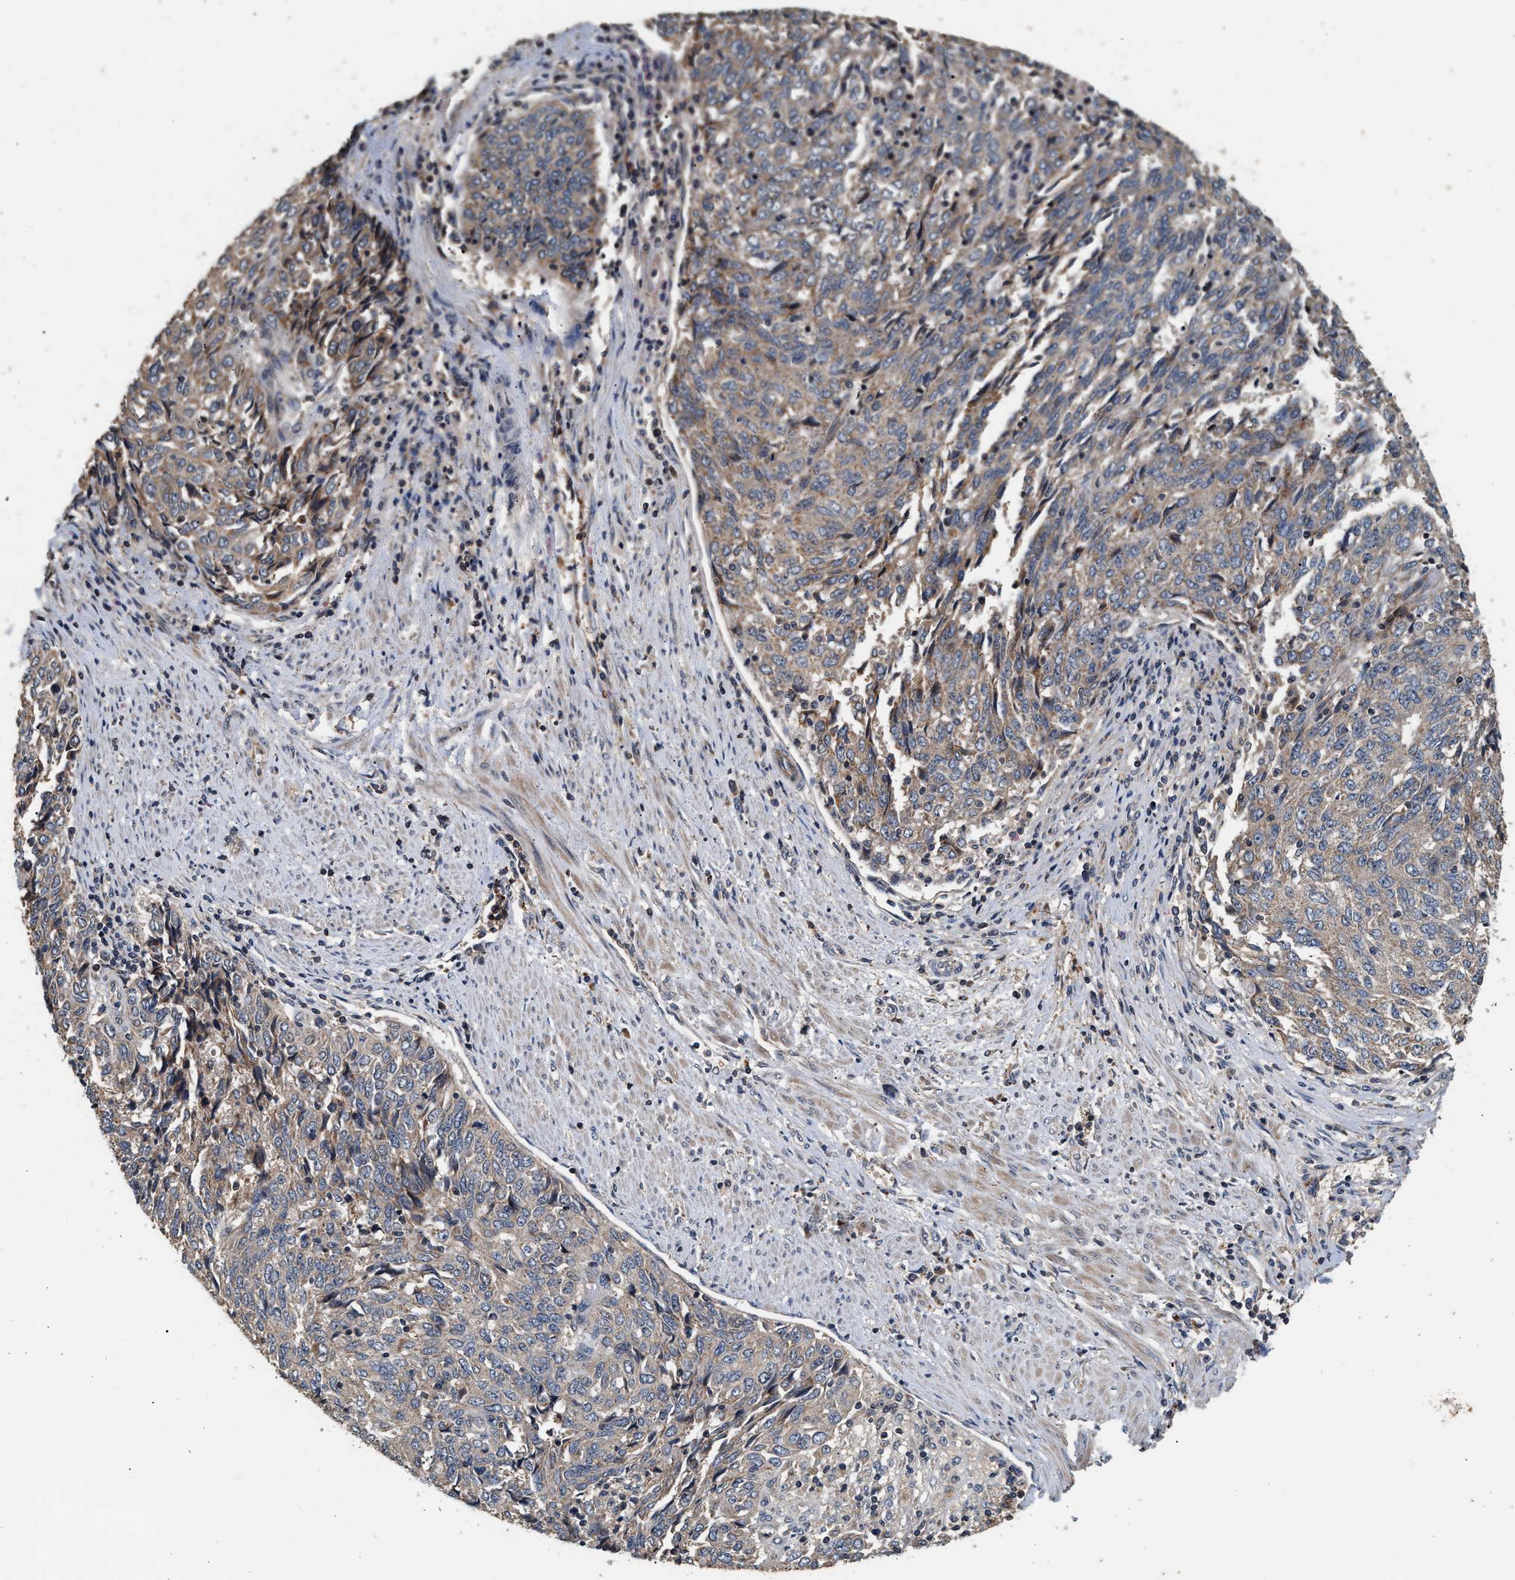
{"staining": {"intensity": "weak", "quantity": ">75%", "location": "cytoplasmic/membranous"}, "tissue": "endometrial cancer", "cell_type": "Tumor cells", "image_type": "cancer", "snomed": [{"axis": "morphology", "description": "Adenocarcinoma, NOS"}, {"axis": "topography", "description": "Endometrium"}], "caption": "This is a photomicrograph of IHC staining of endometrial cancer, which shows weak expression in the cytoplasmic/membranous of tumor cells.", "gene": "PTGR3", "patient": {"sex": "female", "age": 80}}